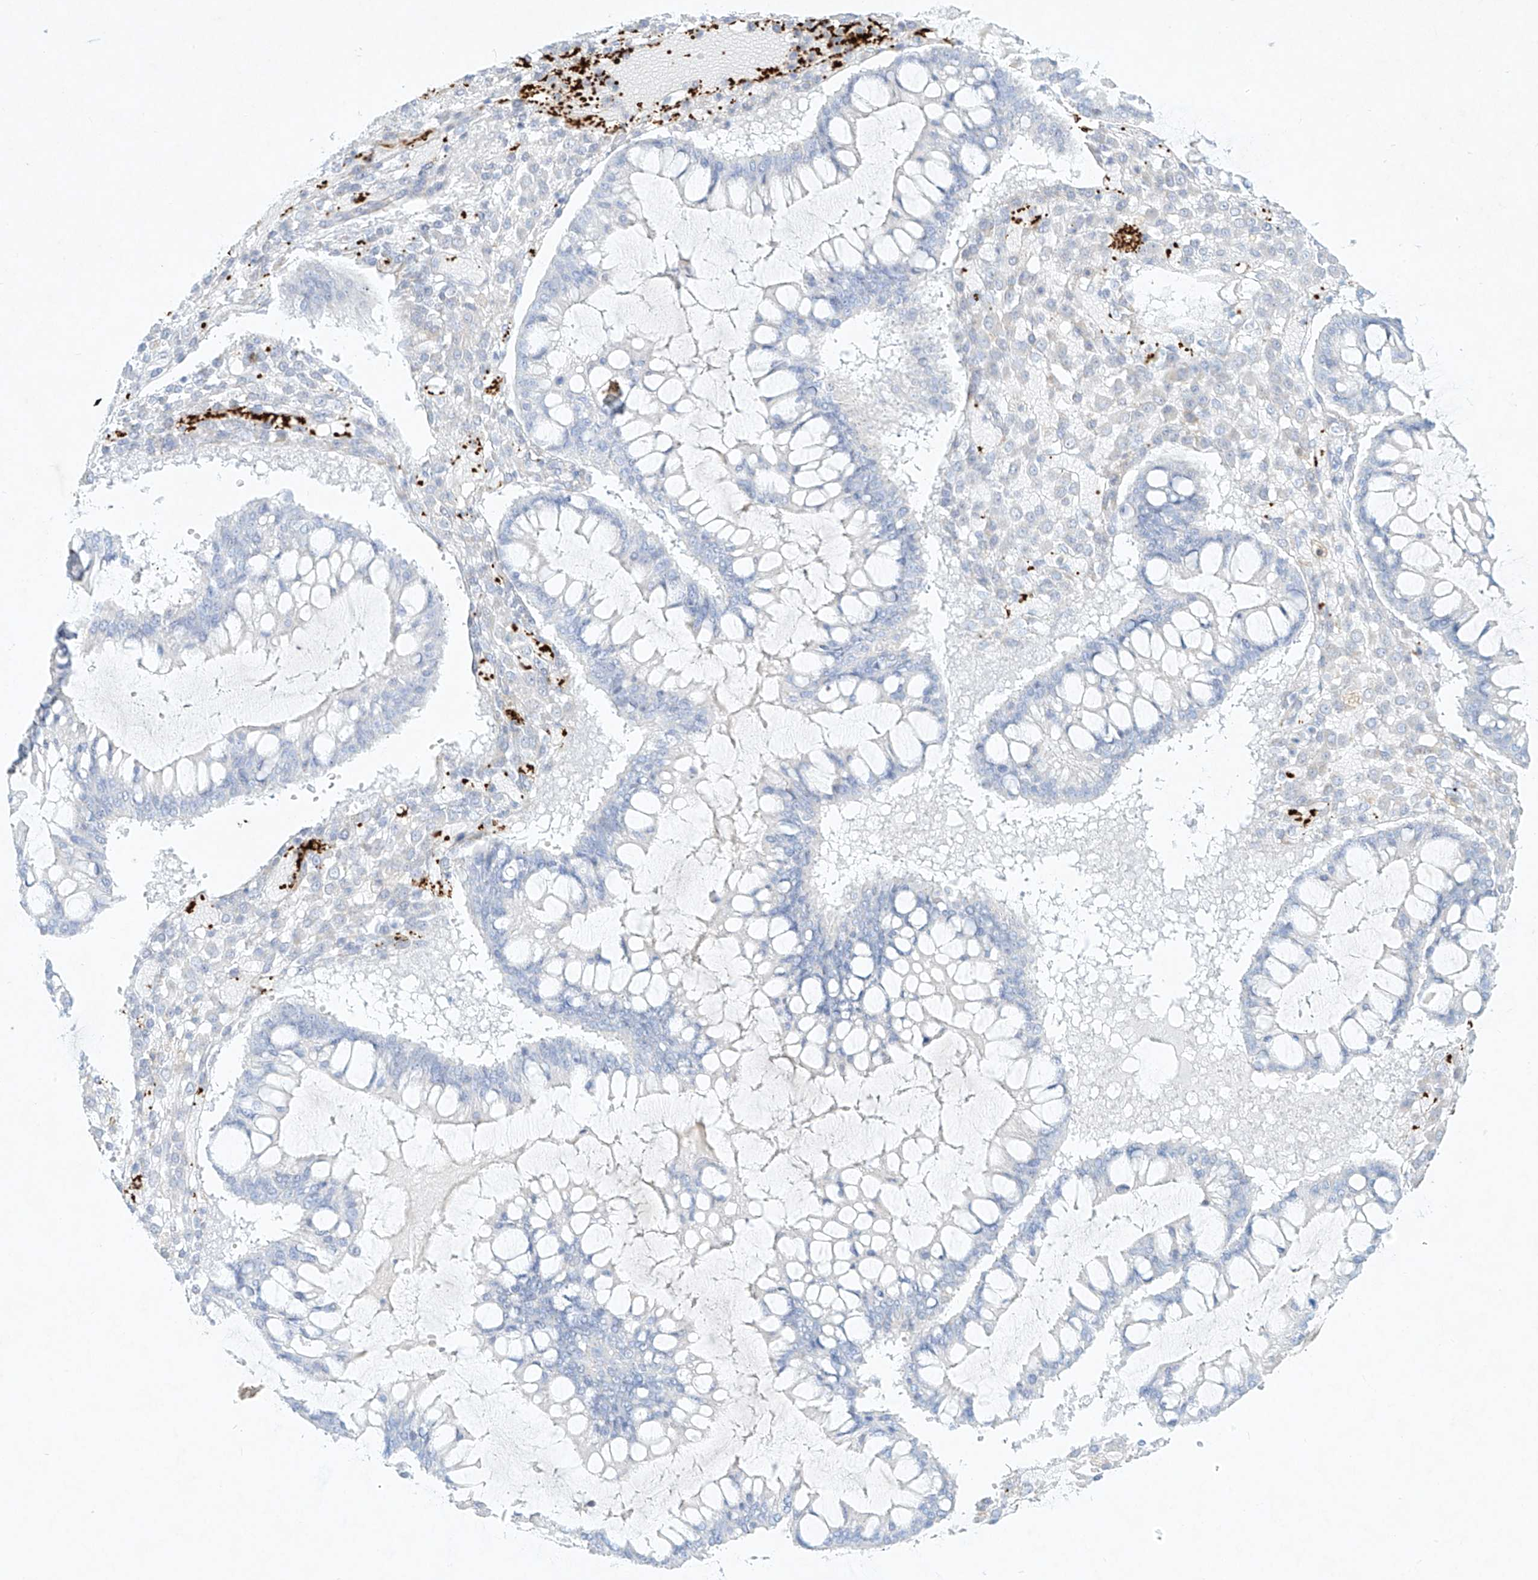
{"staining": {"intensity": "negative", "quantity": "none", "location": "none"}, "tissue": "ovarian cancer", "cell_type": "Tumor cells", "image_type": "cancer", "snomed": [{"axis": "morphology", "description": "Cystadenocarcinoma, mucinous, NOS"}, {"axis": "topography", "description": "Ovary"}], "caption": "Tumor cells are negative for protein expression in human ovarian cancer (mucinous cystadenocarcinoma).", "gene": "PLEK", "patient": {"sex": "female", "age": 73}}